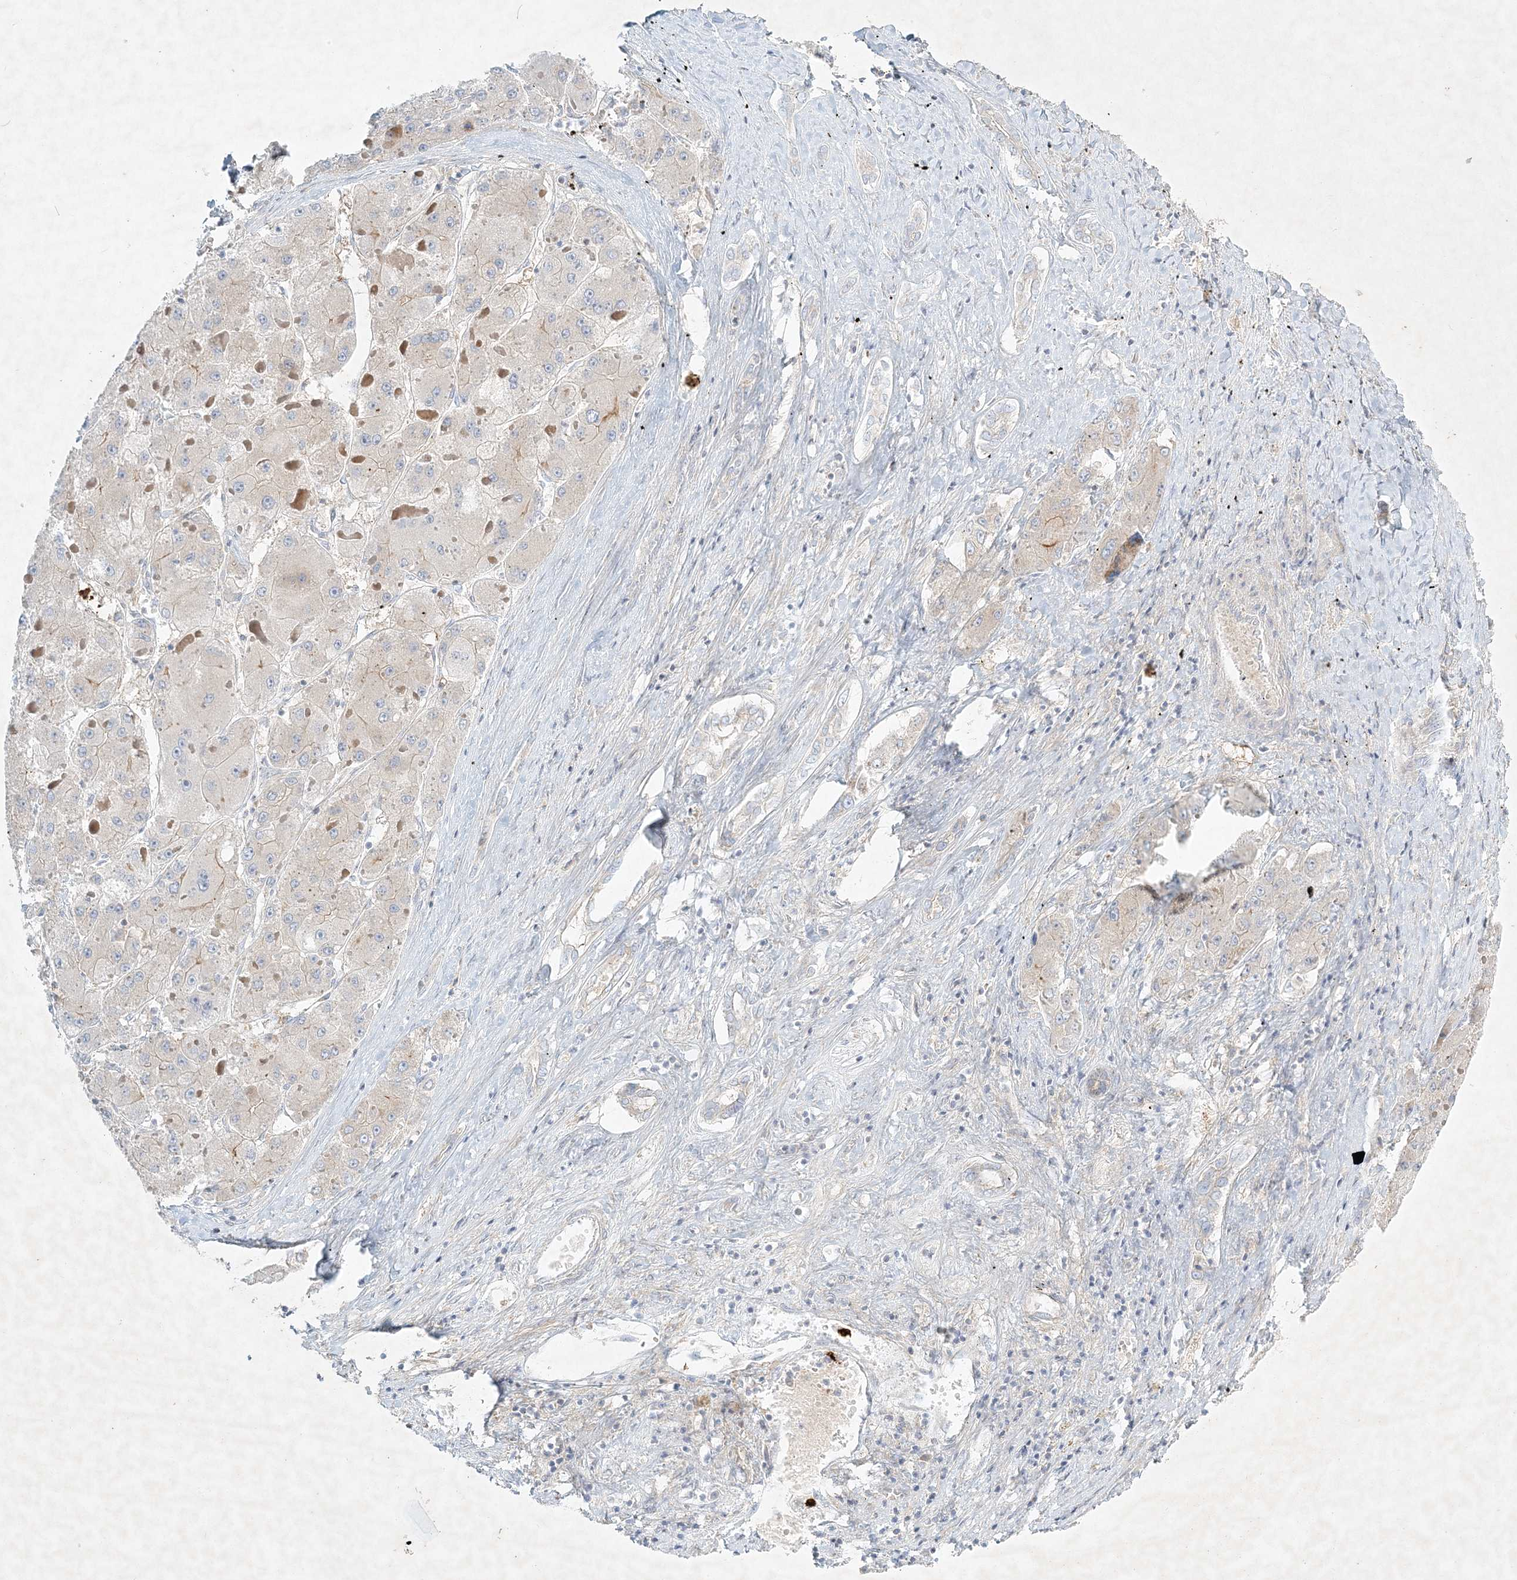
{"staining": {"intensity": "weak", "quantity": "<25%", "location": "cytoplasmic/membranous"}, "tissue": "liver cancer", "cell_type": "Tumor cells", "image_type": "cancer", "snomed": [{"axis": "morphology", "description": "Carcinoma, Hepatocellular, NOS"}, {"axis": "topography", "description": "Liver"}], "caption": "High power microscopy micrograph of an immunohistochemistry histopathology image of liver hepatocellular carcinoma, revealing no significant staining in tumor cells. Brightfield microscopy of immunohistochemistry stained with DAB (3,3'-diaminobenzidine) (brown) and hematoxylin (blue), captured at high magnification.", "gene": "STK11IP", "patient": {"sex": "female", "age": 73}}